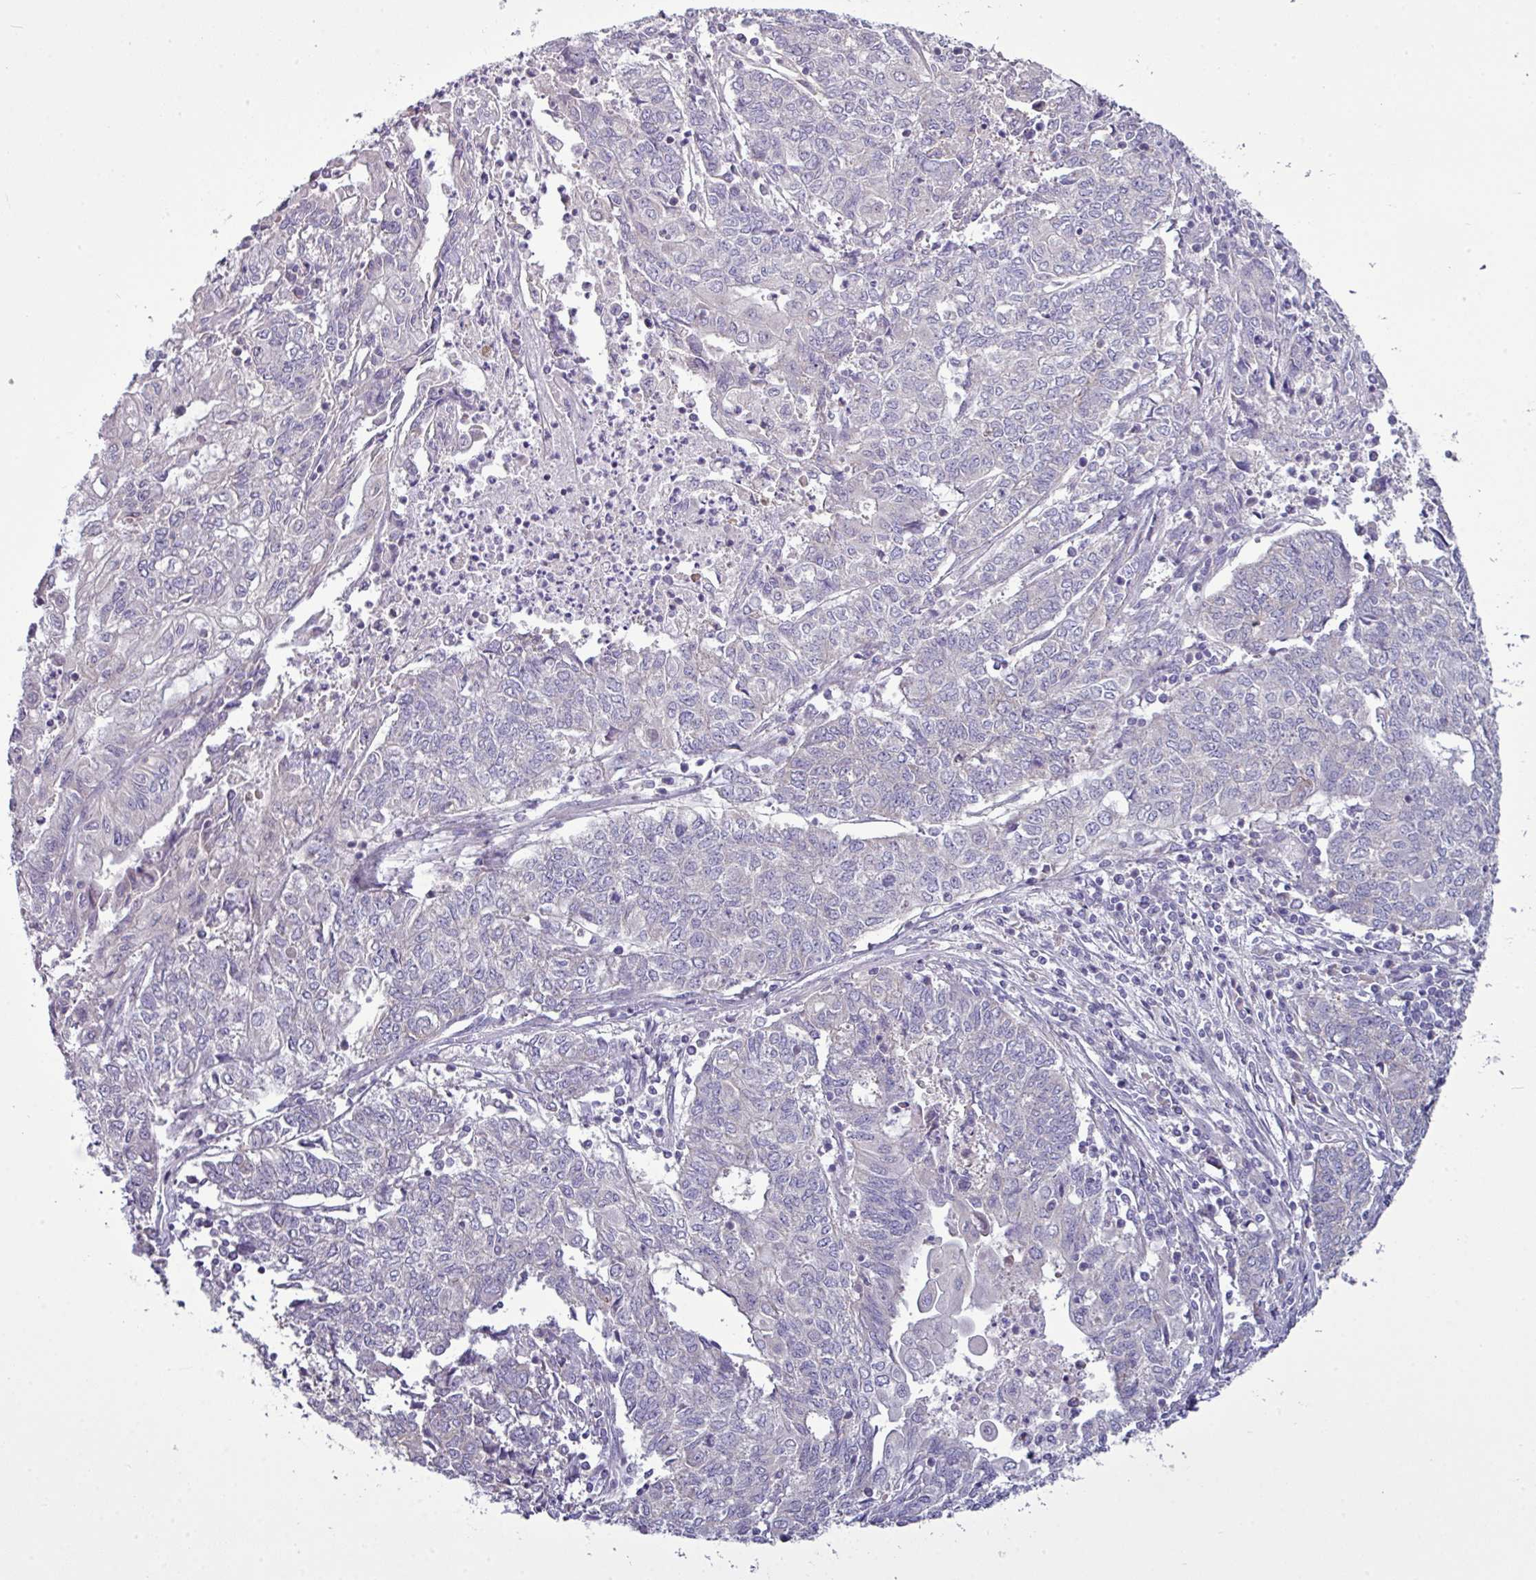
{"staining": {"intensity": "negative", "quantity": "none", "location": "none"}, "tissue": "endometrial cancer", "cell_type": "Tumor cells", "image_type": "cancer", "snomed": [{"axis": "morphology", "description": "Adenocarcinoma, NOS"}, {"axis": "topography", "description": "Endometrium"}], "caption": "Micrograph shows no significant protein positivity in tumor cells of endometrial cancer.", "gene": "AGAP5", "patient": {"sex": "female", "age": 54}}